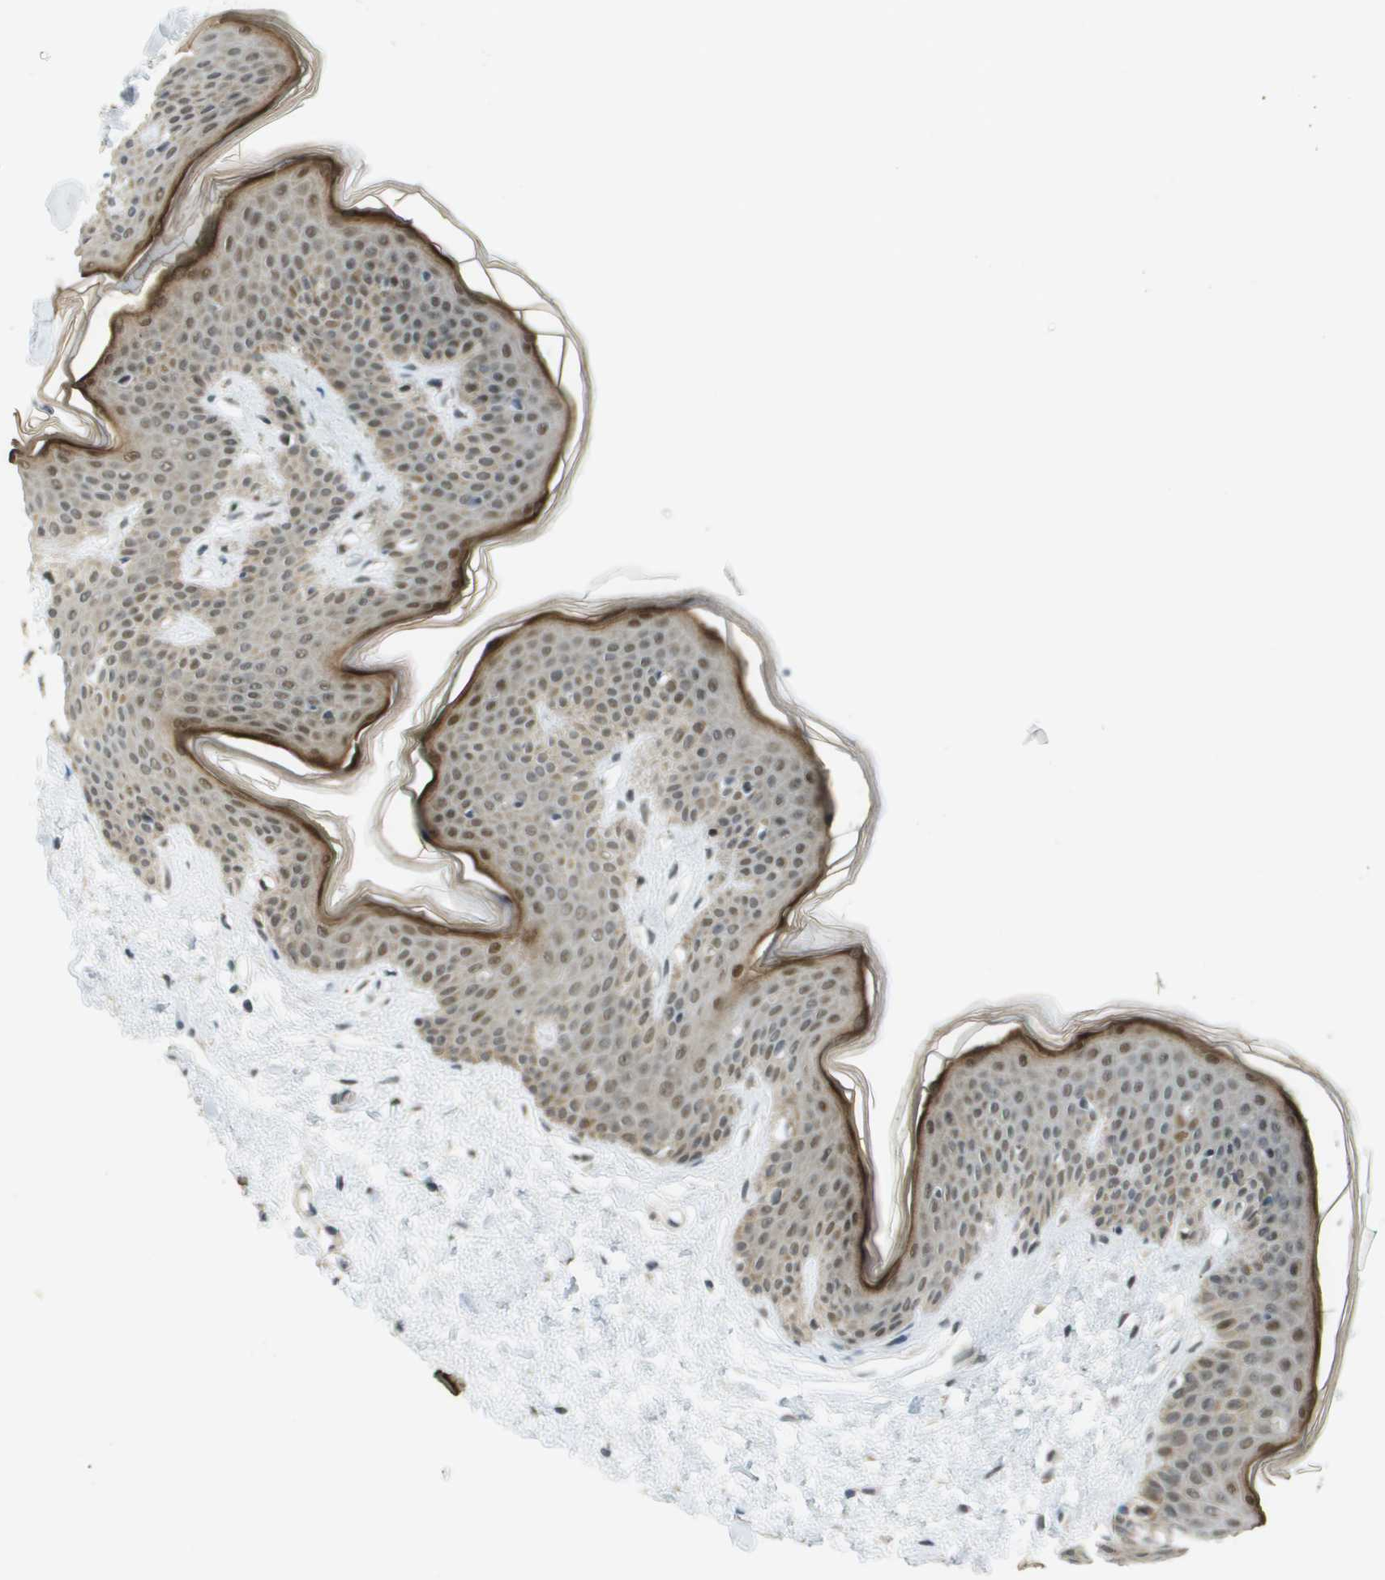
{"staining": {"intensity": "weak", "quantity": ">75%", "location": "nuclear"}, "tissue": "skin", "cell_type": "Fibroblasts", "image_type": "normal", "snomed": [{"axis": "morphology", "description": "Normal tissue, NOS"}, {"axis": "topography", "description": "Skin"}], "caption": "Normal skin was stained to show a protein in brown. There is low levels of weak nuclear expression in approximately >75% of fibroblasts.", "gene": "ARID1B", "patient": {"sex": "female", "age": 17}}